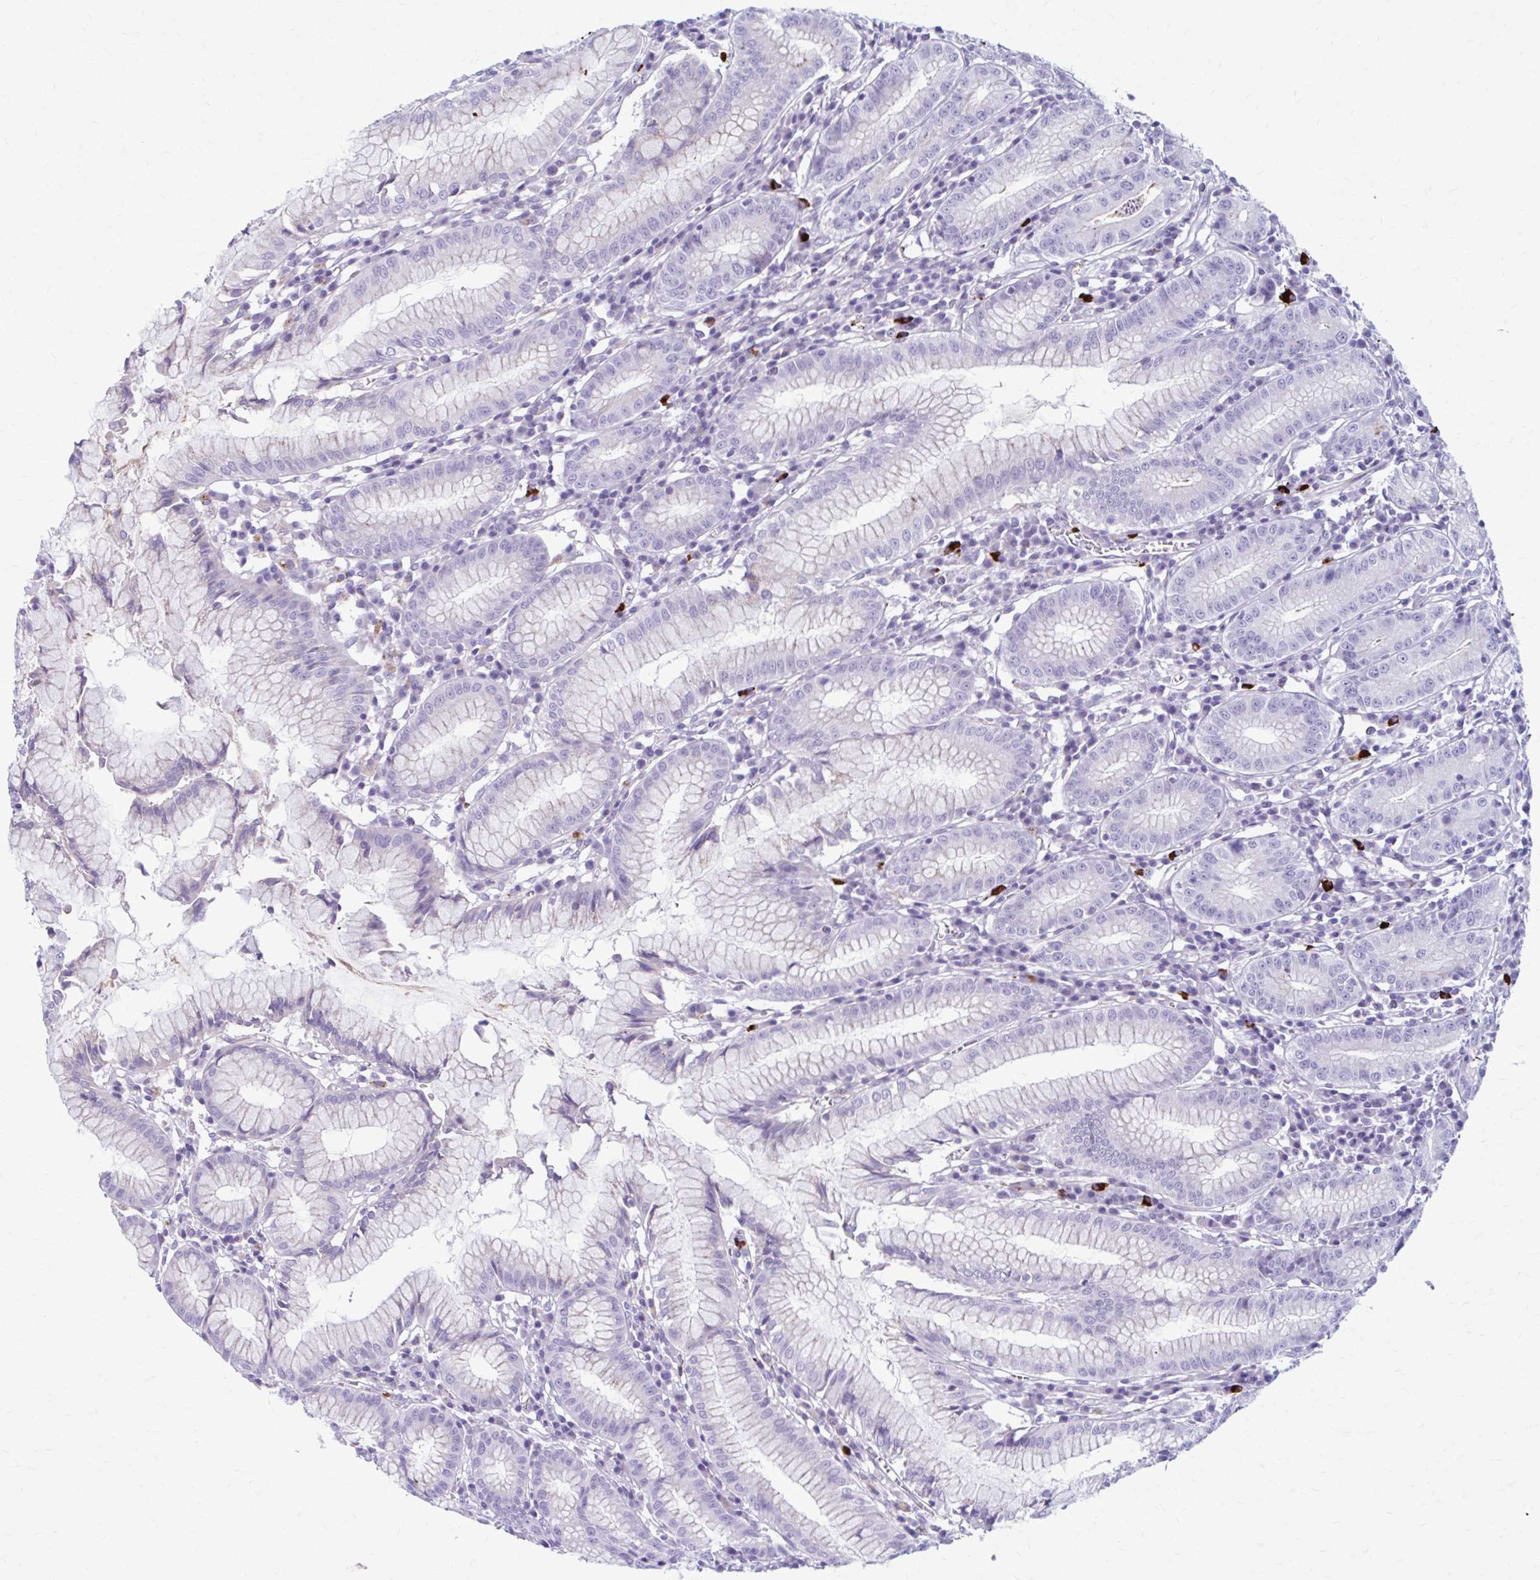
{"staining": {"intensity": "negative", "quantity": "none", "location": "none"}, "tissue": "stomach", "cell_type": "Glandular cells", "image_type": "normal", "snomed": [{"axis": "morphology", "description": "Normal tissue, NOS"}, {"axis": "topography", "description": "Stomach"}], "caption": "This is an immunohistochemistry histopathology image of benign human stomach. There is no positivity in glandular cells.", "gene": "C12orf71", "patient": {"sex": "male", "age": 55}}